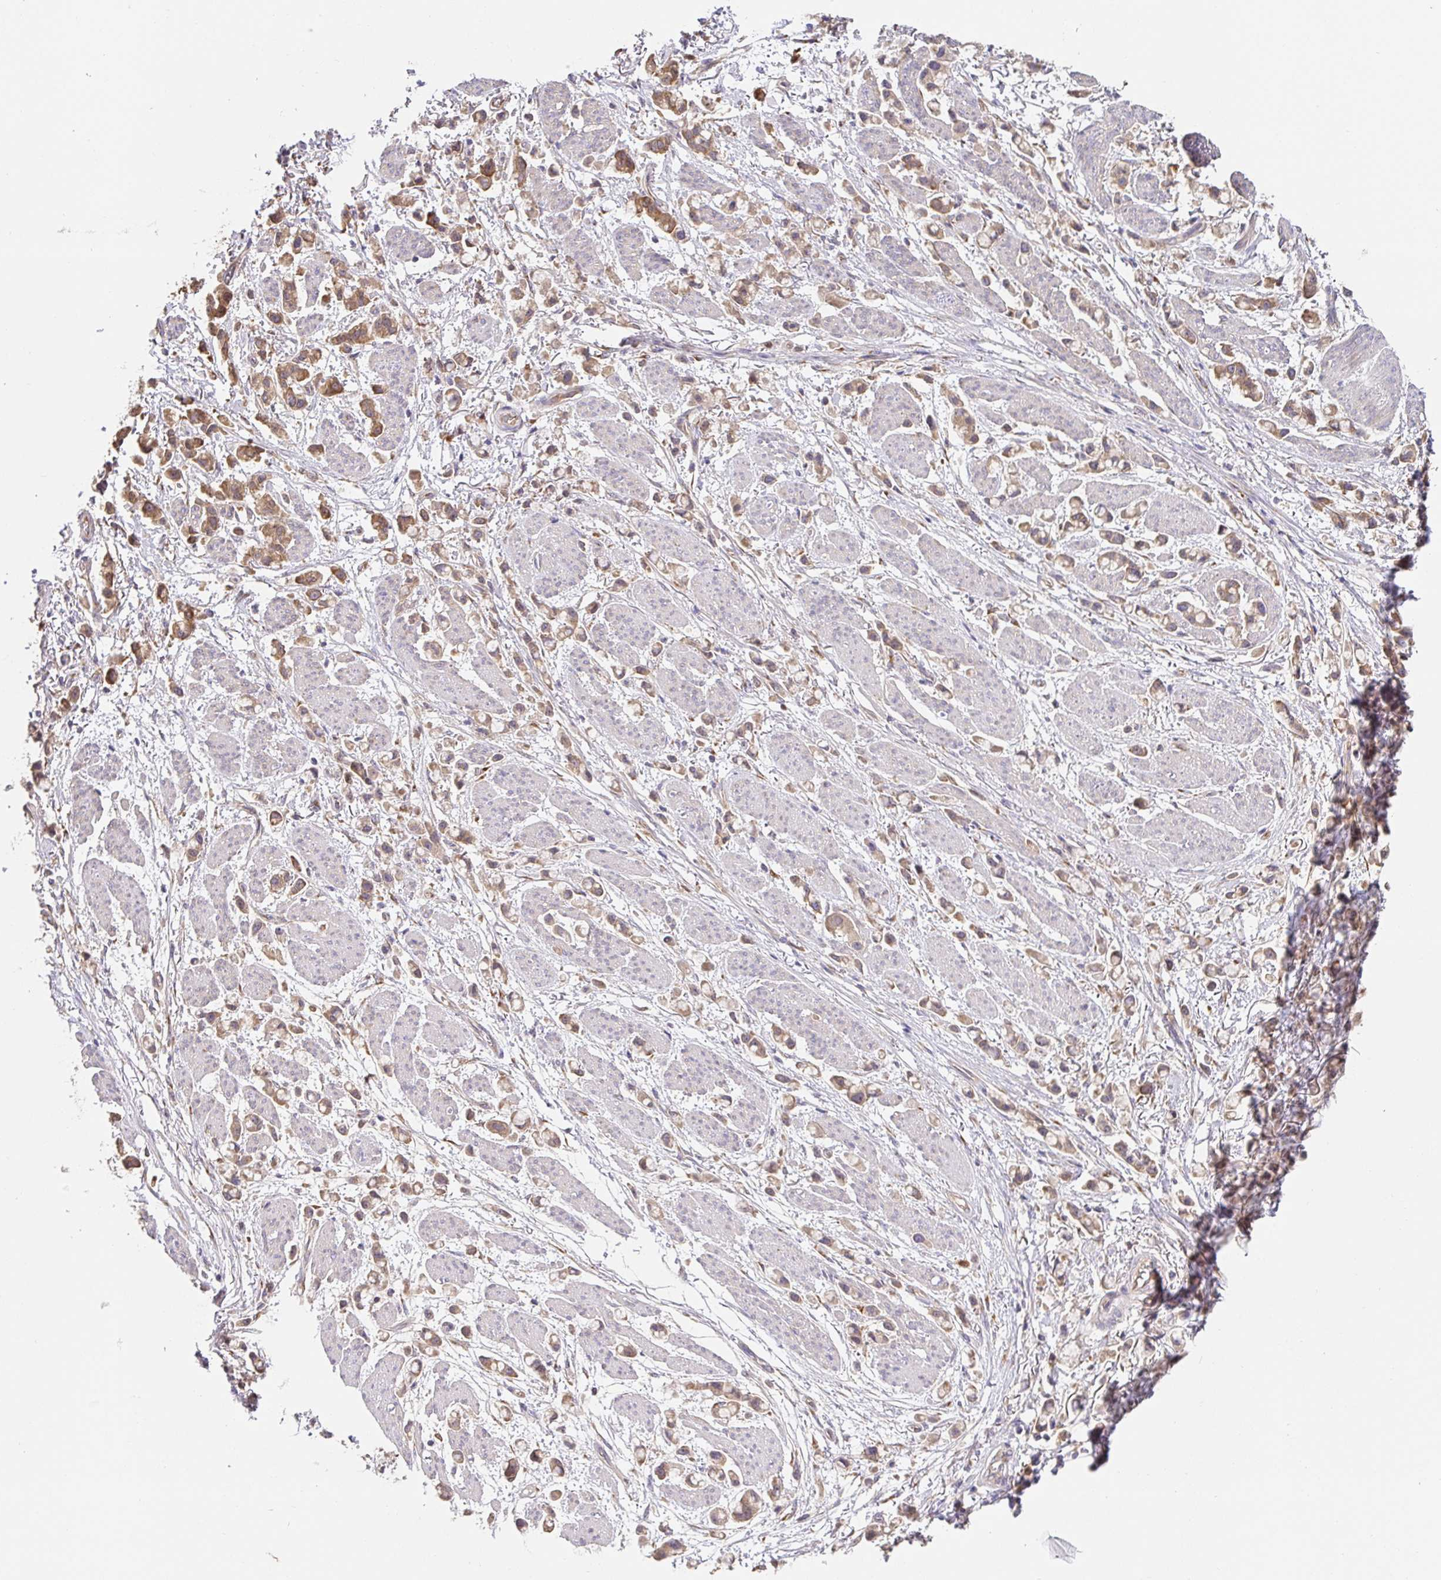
{"staining": {"intensity": "moderate", "quantity": ">75%", "location": "cytoplasmic/membranous"}, "tissue": "stomach cancer", "cell_type": "Tumor cells", "image_type": "cancer", "snomed": [{"axis": "morphology", "description": "Adenocarcinoma, NOS"}, {"axis": "topography", "description": "Stomach"}], "caption": "Tumor cells exhibit moderate cytoplasmic/membranous expression in about >75% of cells in adenocarcinoma (stomach).", "gene": "PDPK1", "patient": {"sex": "female", "age": 81}}